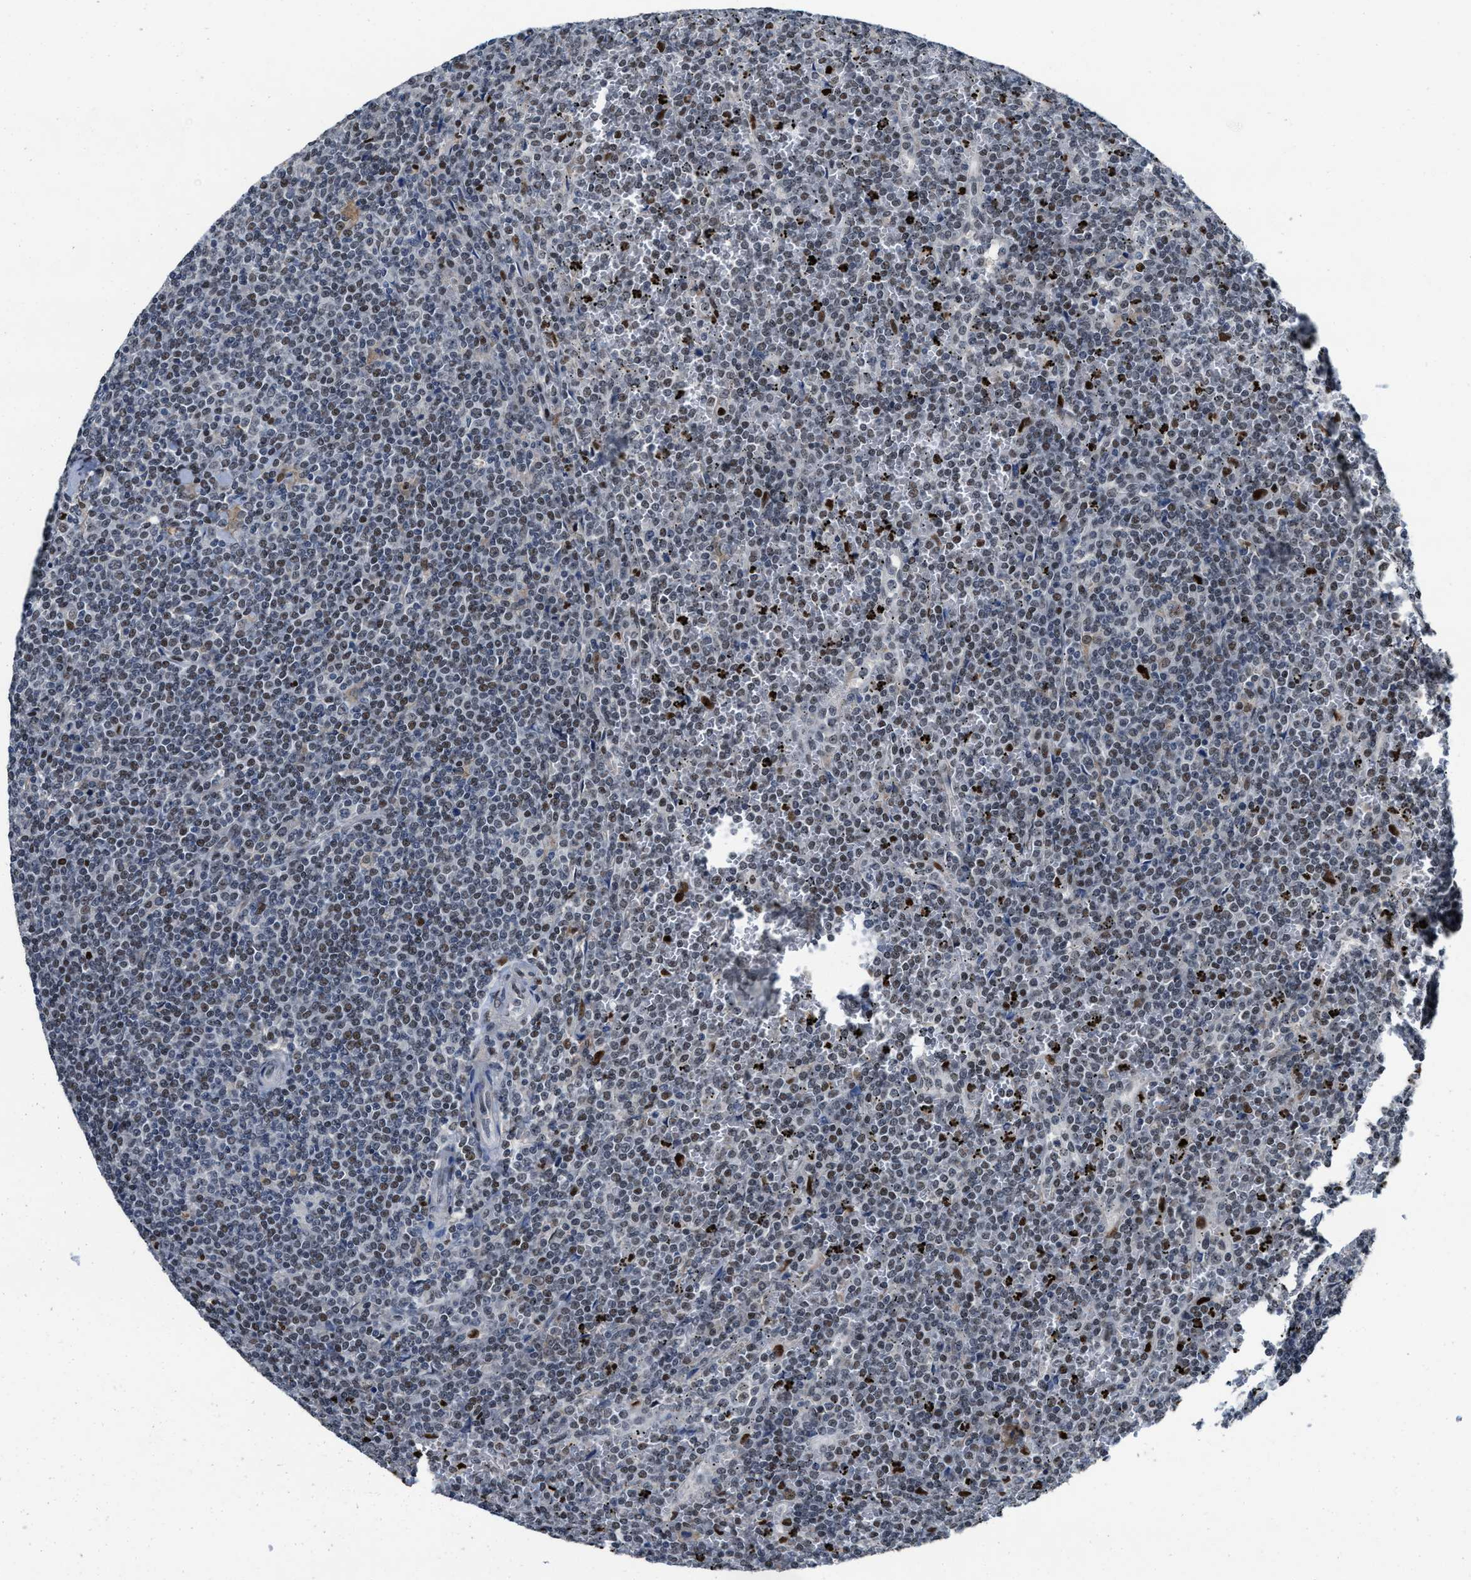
{"staining": {"intensity": "weak", "quantity": "25%-75%", "location": "nuclear"}, "tissue": "lymphoma", "cell_type": "Tumor cells", "image_type": "cancer", "snomed": [{"axis": "morphology", "description": "Malignant lymphoma, non-Hodgkin's type, Low grade"}, {"axis": "topography", "description": "Spleen"}], "caption": "Protein expression analysis of lymphoma shows weak nuclear staining in approximately 25%-75% of tumor cells.", "gene": "ZNF20", "patient": {"sex": "female", "age": 19}}